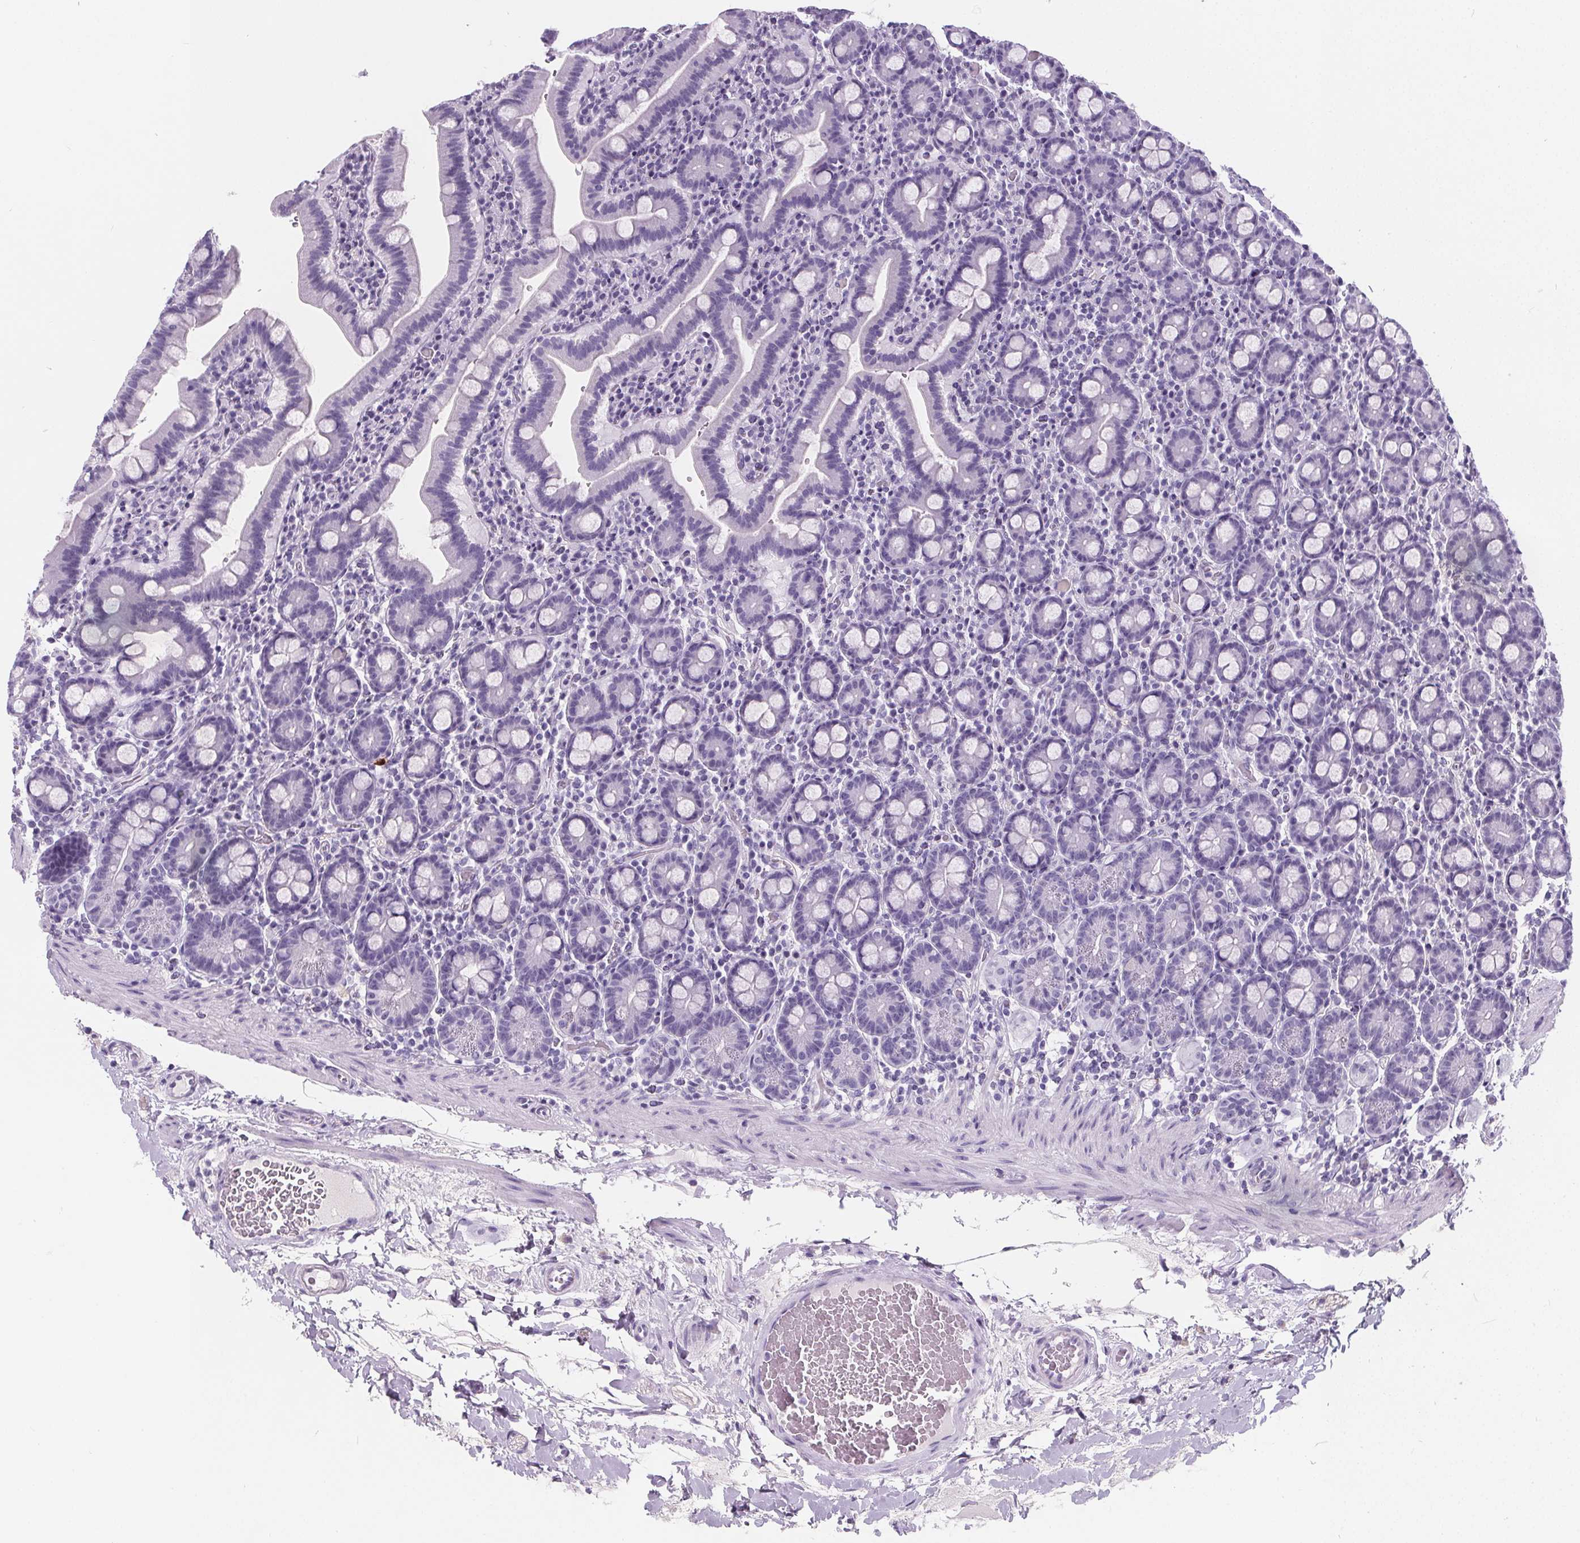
{"staining": {"intensity": "negative", "quantity": "none", "location": "none"}, "tissue": "small intestine", "cell_type": "Glandular cells", "image_type": "normal", "snomed": [{"axis": "morphology", "description": "Normal tissue, NOS"}, {"axis": "topography", "description": "Small intestine"}], "caption": "IHC of benign human small intestine exhibits no staining in glandular cells.", "gene": "ADRB1", "patient": {"sex": "male", "age": 26}}